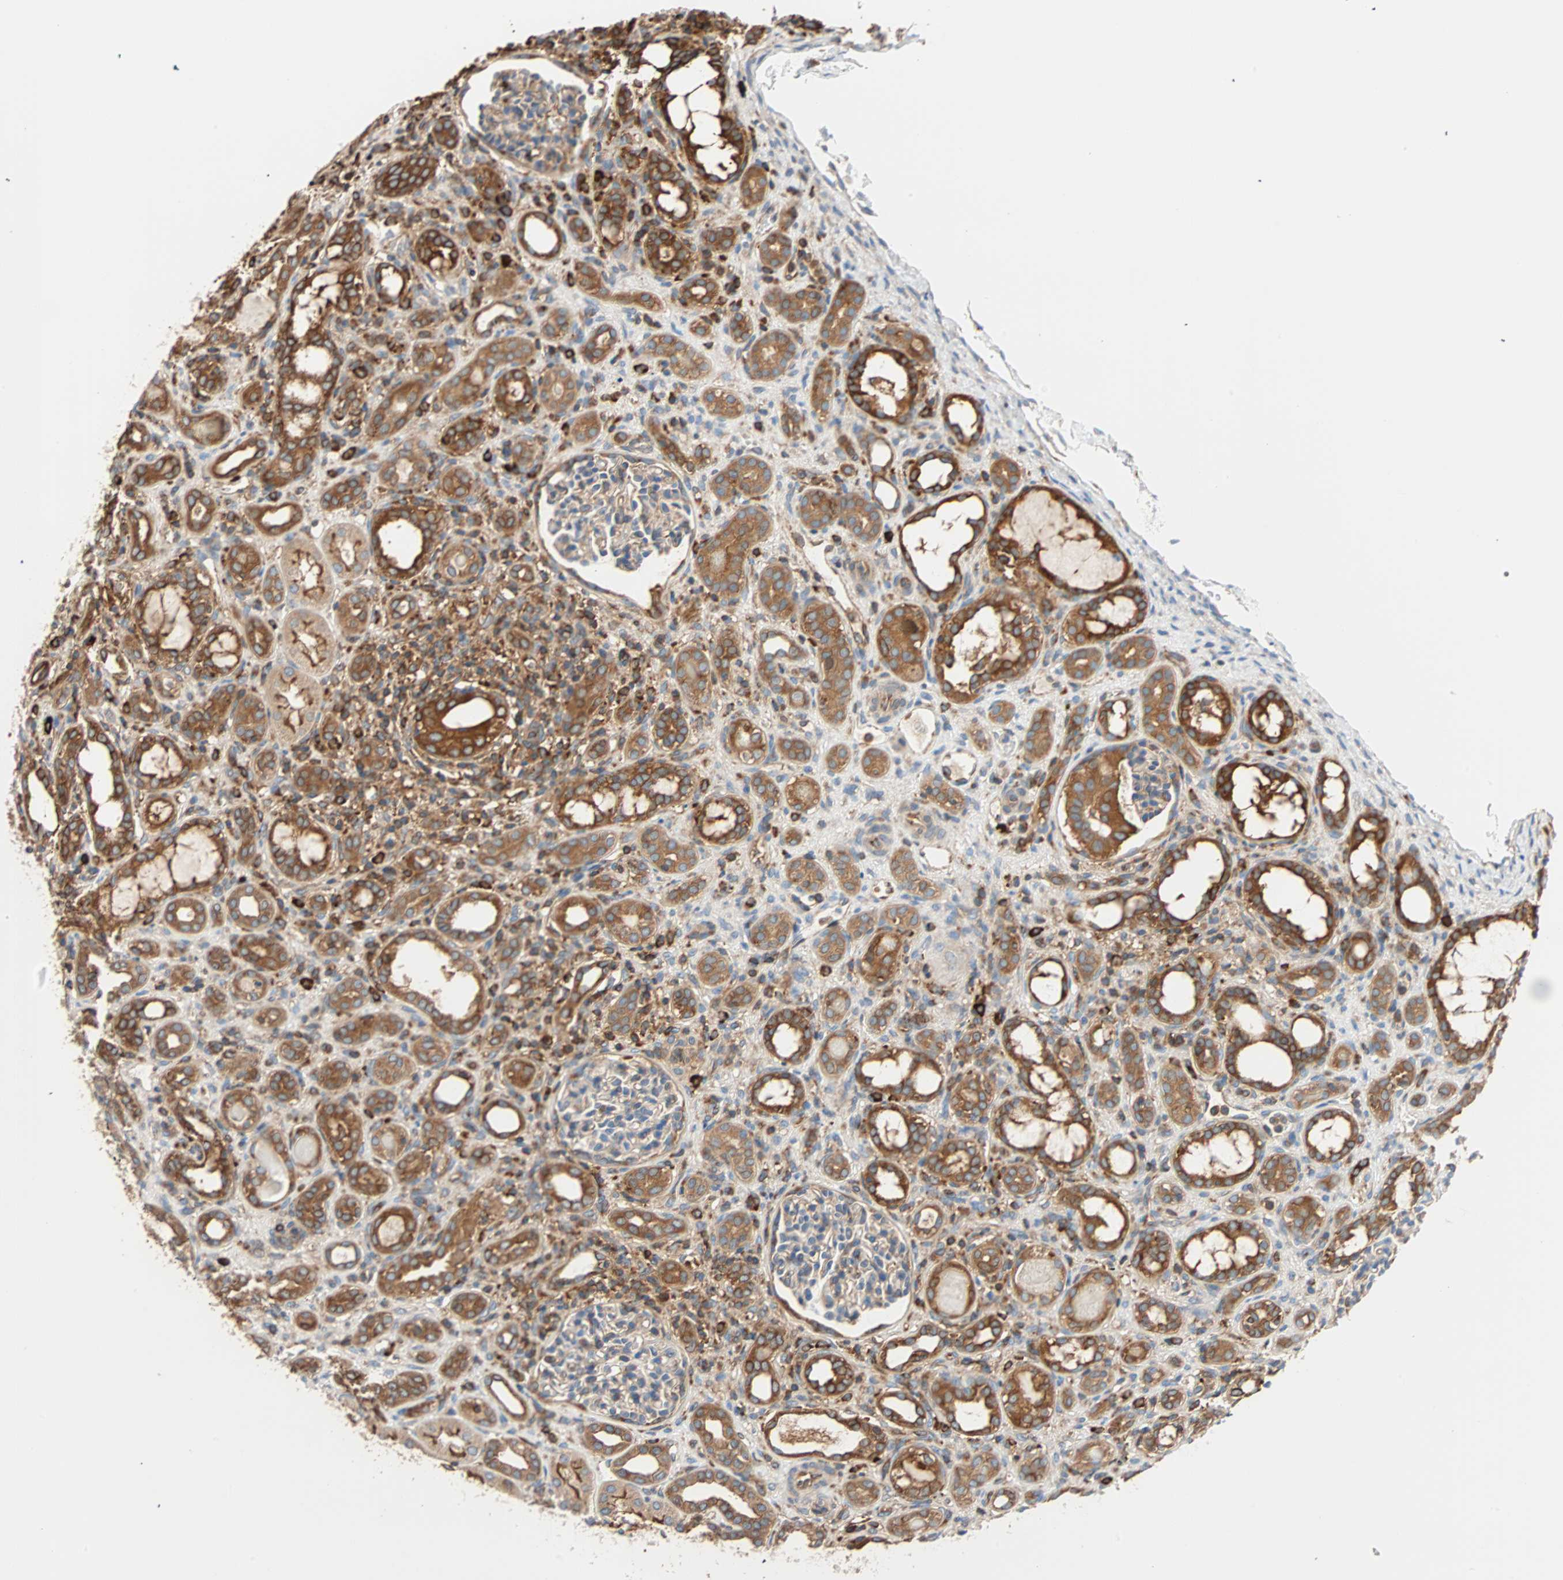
{"staining": {"intensity": "moderate", "quantity": ">75%", "location": "cytoplasmic/membranous"}, "tissue": "kidney", "cell_type": "Cells in glomeruli", "image_type": "normal", "snomed": [{"axis": "morphology", "description": "Normal tissue, NOS"}, {"axis": "topography", "description": "Kidney"}], "caption": "Approximately >75% of cells in glomeruli in normal kidney reveal moderate cytoplasmic/membranous protein positivity as visualized by brown immunohistochemical staining.", "gene": "EEF2", "patient": {"sex": "male", "age": 7}}